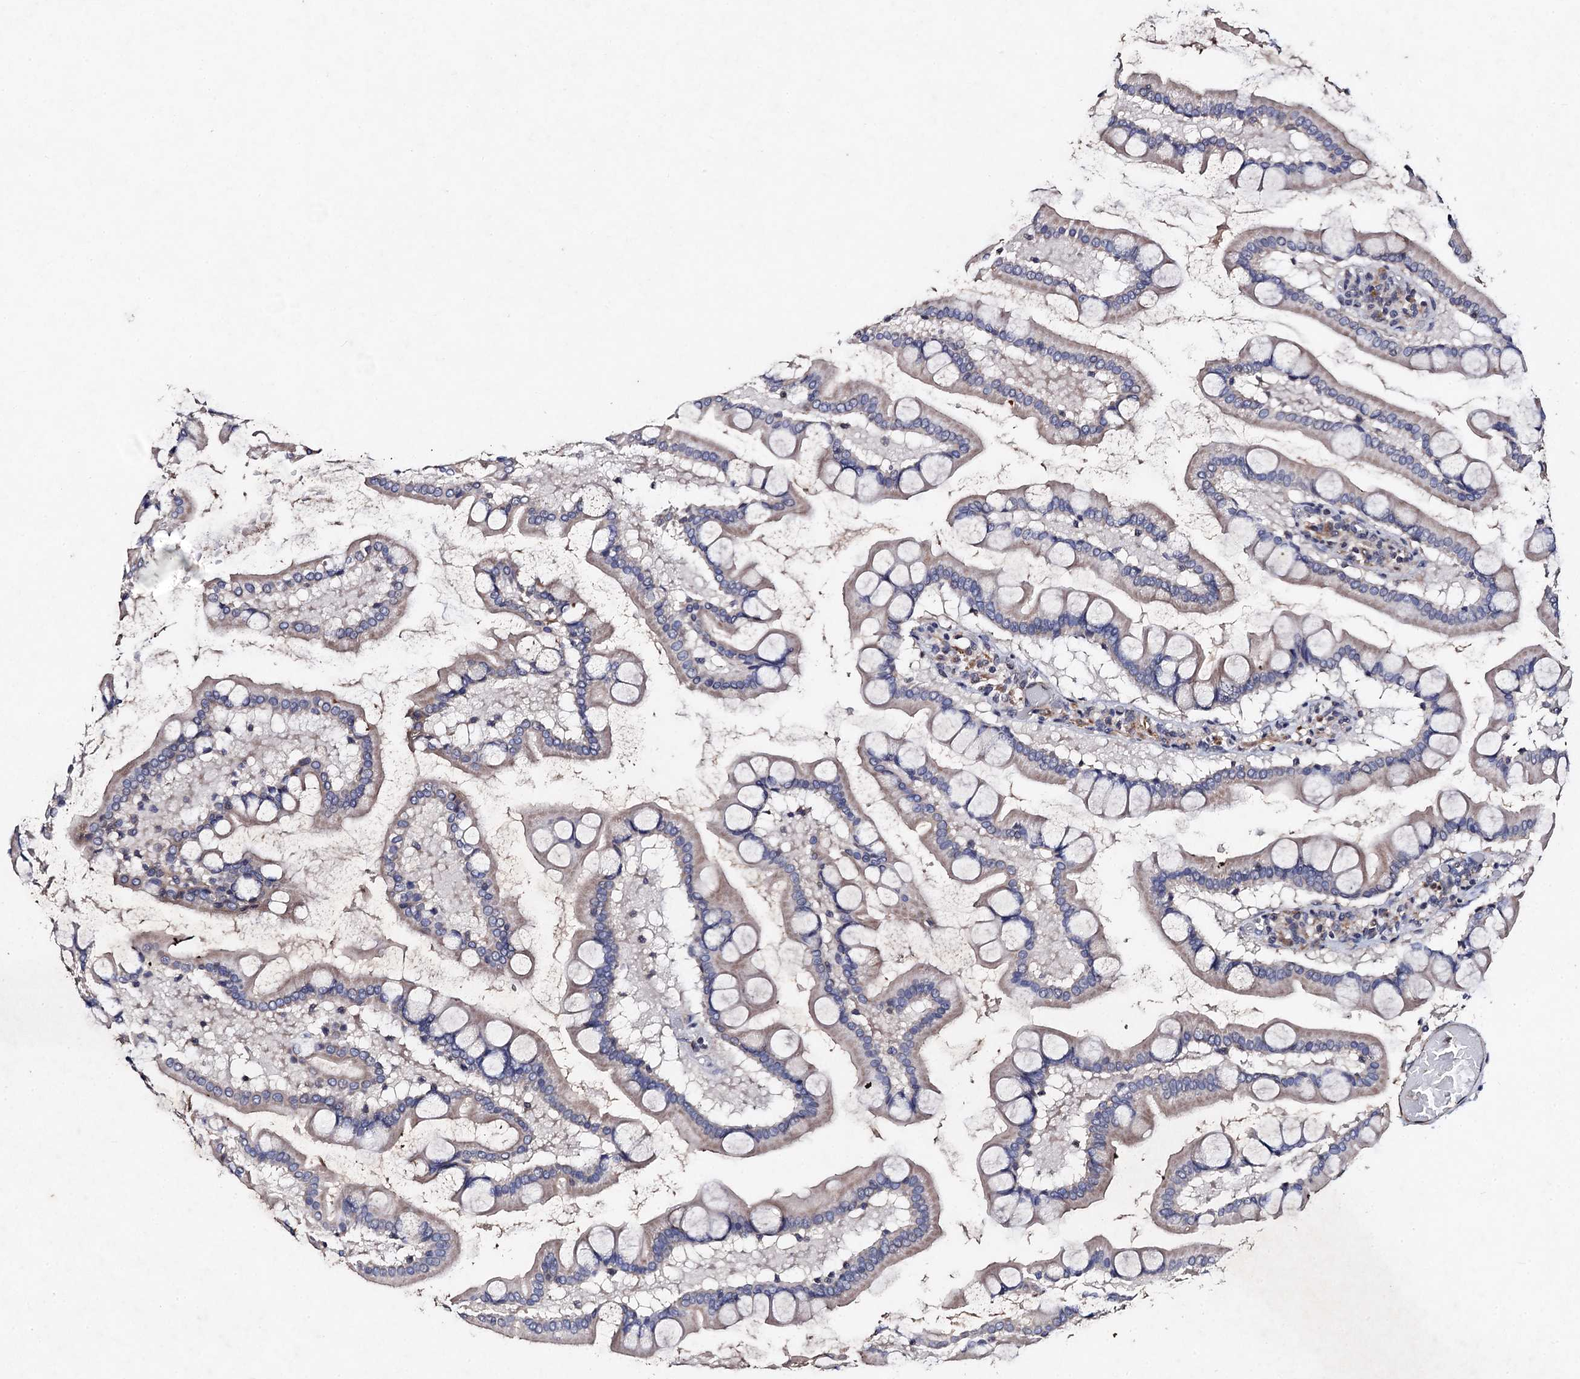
{"staining": {"intensity": "weak", "quantity": "<25%", "location": "cytoplasmic/membranous"}, "tissue": "small intestine", "cell_type": "Glandular cells", "image_type": "normal", "snomed": [{"axis": "morphology", "description": "Normal tissue, NOS"}, {"axis": "topography", "description": "Small intestine"}], "caption": "An immunohistochemistry photomicrograph of unremarkable small intestine is shown. There is no staining in glandular cells of small intestine.", "gene": "PPTC7", "patient": {"sex": "male", "age": 41}}